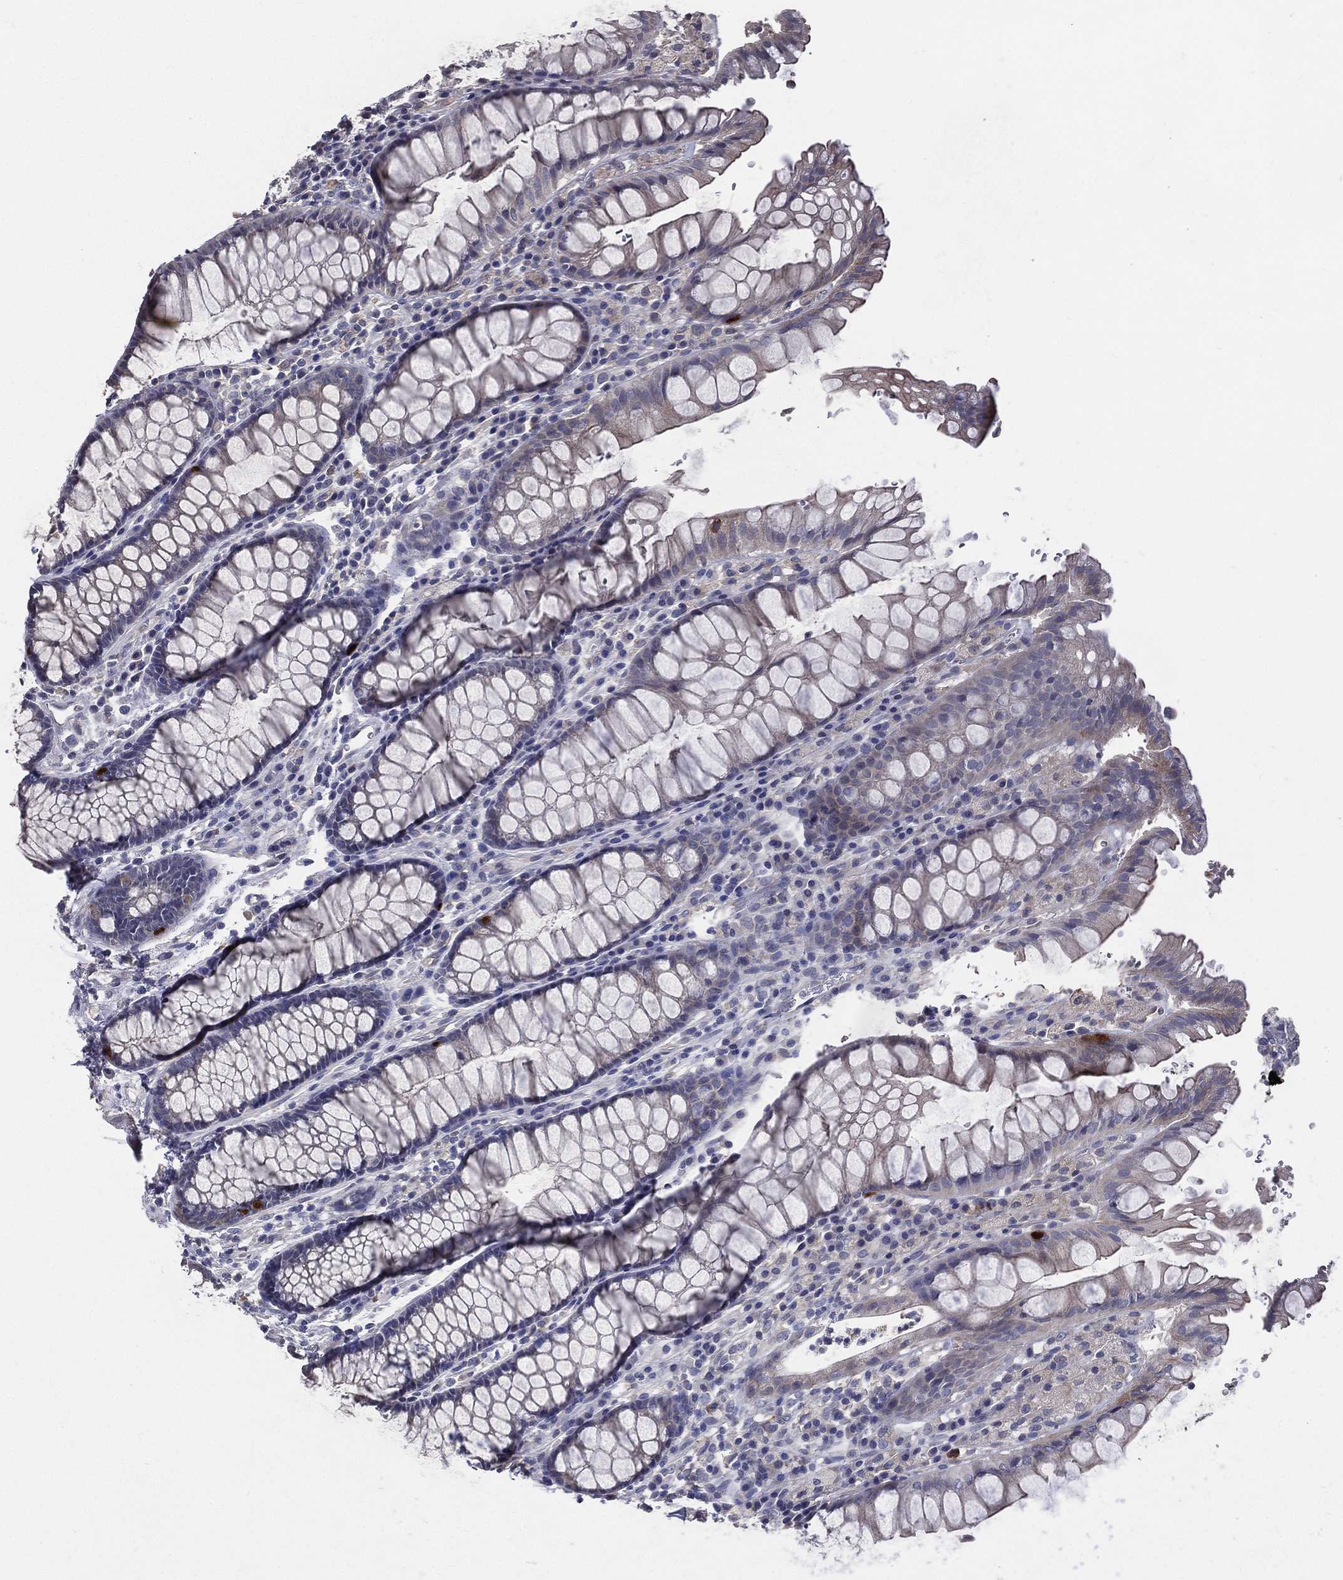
{"staining": {"intensity": "strong", "quantity": "<25%", "location": "cytoplasmic/membranous"}, "tissue": "rectum", "cell_type": "Glandular cells", "image_type": "normal", "snomed": [{"axis": "morphology", "description": "Normal tissue, NOS"}, {"axis": "topography", "description": "Rectum"}], "caption": "This photomicrograph exhibits immunohistochemistry staining of benign rectum, with medium strong cytoplasmic/membranous positivity in approximately <25% of glandular cells.", "gene": "SERPINB2", "patient": {"sex": "female", "age": 68}}